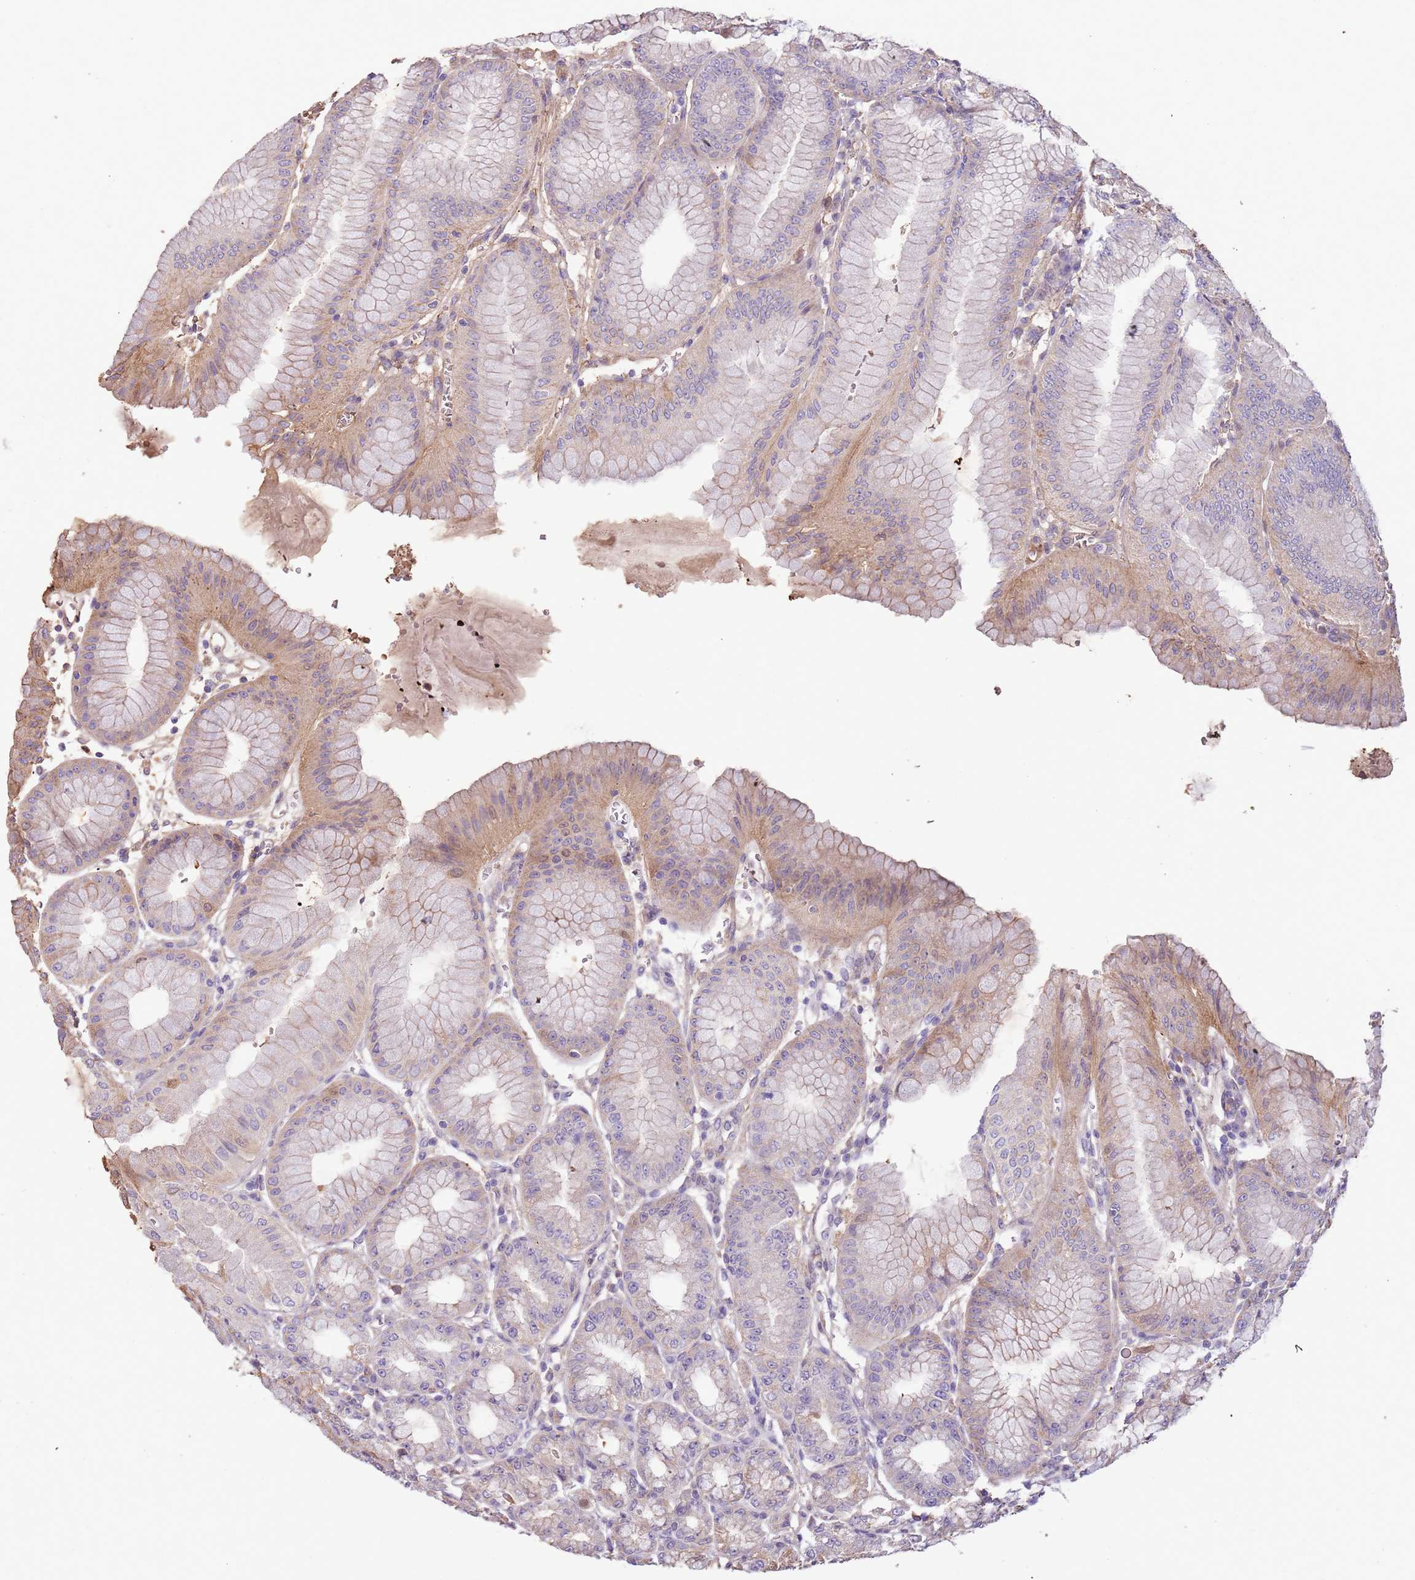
{"staining": {"intensity": "weak", "quantity": "<25%", "location": "cytoplasmic/membranous,nuclear"}, "tissue": "stomach", "cell_type": "Glandular cells", "image_type": "normal", "snomed": [{"axis": "morphology", "description": "Normal tissue, NOS"}, {"axis": "topography", "description": "Stomach, lower"}], "caption": "This is an IHC photomicrograph of benign human stomach. There is no positivity in glandular cells.", "gene": "FECH", "patient": {"sex": "male", "age": 71}}